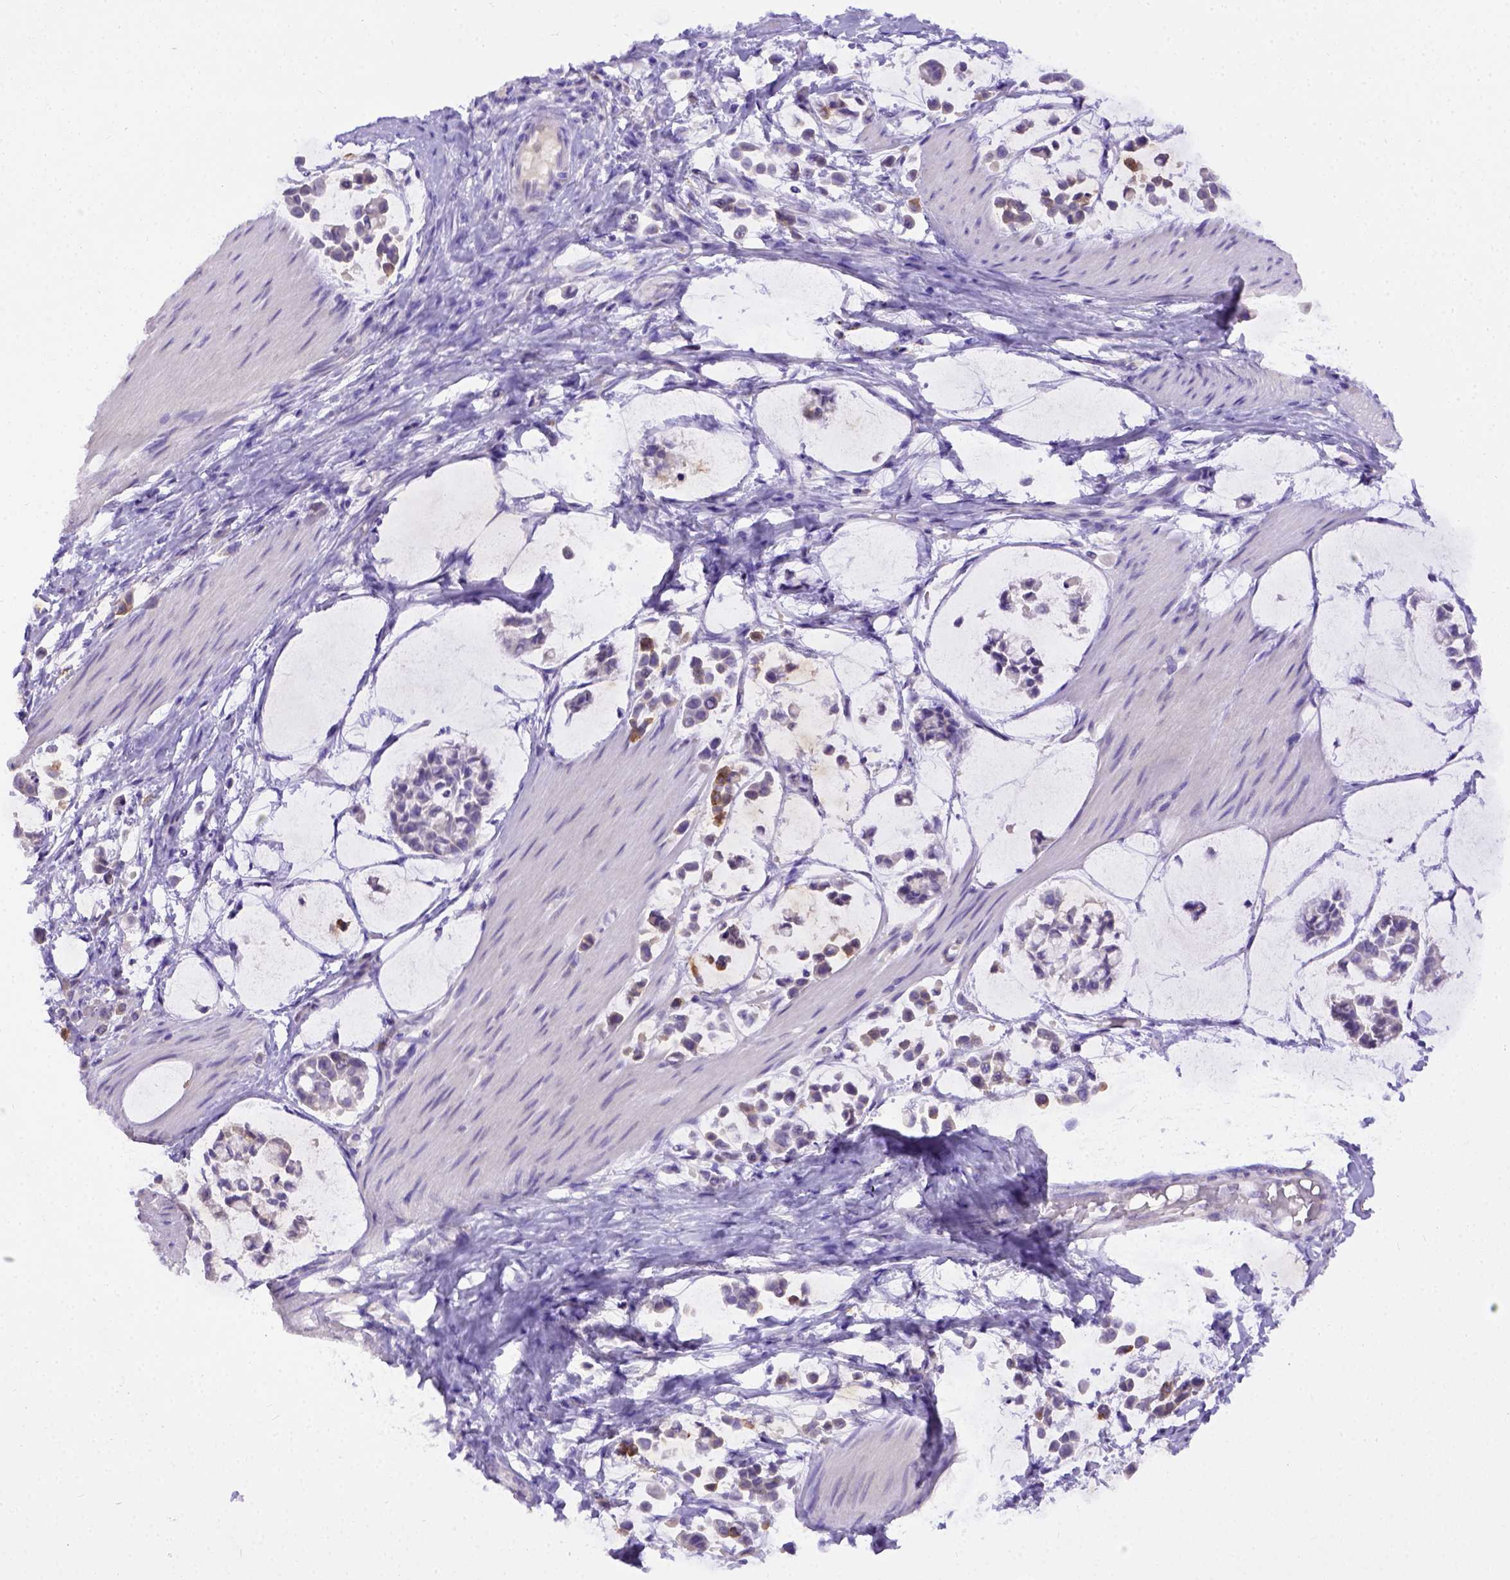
{"staining": {"intensity": "negative", "quantity": "none", "location": "none"}, "tissue": "stomach cancer", "cell_type": "Tumor cells", "image_type": "cancer", "snomed": [{"axis": "morphology", "description": "Adenocarcinoma, NOS"}, {"axis": "topography", "description": "Stomach"}], "caption": "Immunohistochemistry photomicrograph of stomach adenocarcinoma stained for a protein (brown), which shows no staining in tumor cells. (Brightfield microscopy of DAB IHC at high magnification).", "gene": "B3GAT1", "patient": {"sex": "male", "age": 82}}